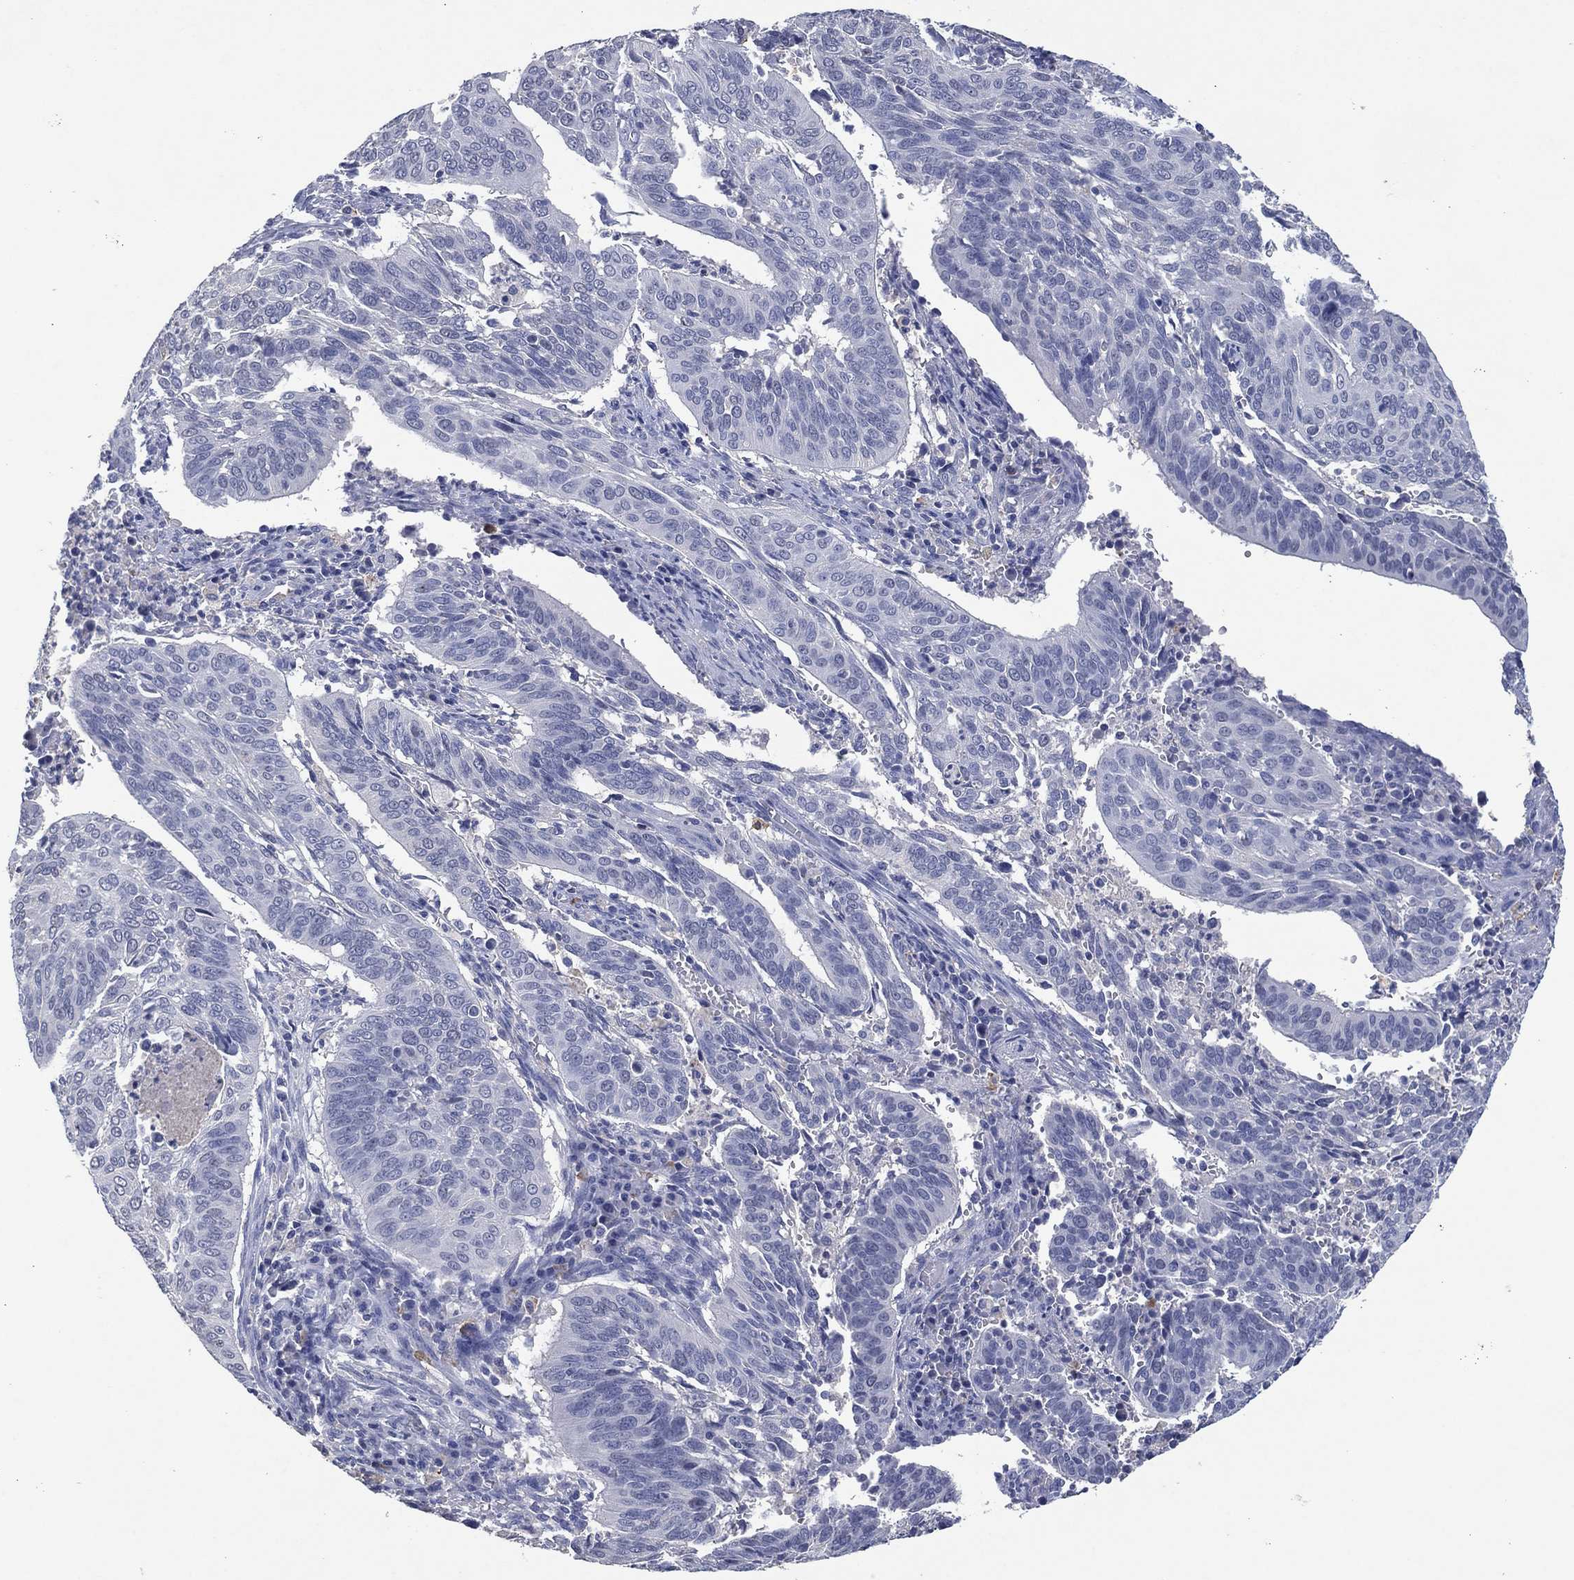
{"staining": {"intensity": "negative", "quantity": "none", "location": "none"}, "tissue": "cervical cancer", "cell_type": "Tumor cells", "image_type": "cancer", "snomed": [{"axis": "morphology", "description": "Normal tissue, NOS"}, {"axis": "morphology", "description": "Squamous cell carcinoma, NOS"}, {"axis": "topography", "description": "Cervix"}], "caption": "This image is of cervical squamous cell carcinoma stained with immunohistochemistry to label a protein in brown with the nuclei are counter-stained blue. There is no positivity in tumor cells. (Immunohistochemistry, brightfield microscopy, high magnification).", "gene": "FSCN2", "patient": {"sex": "female", "age": 39}}